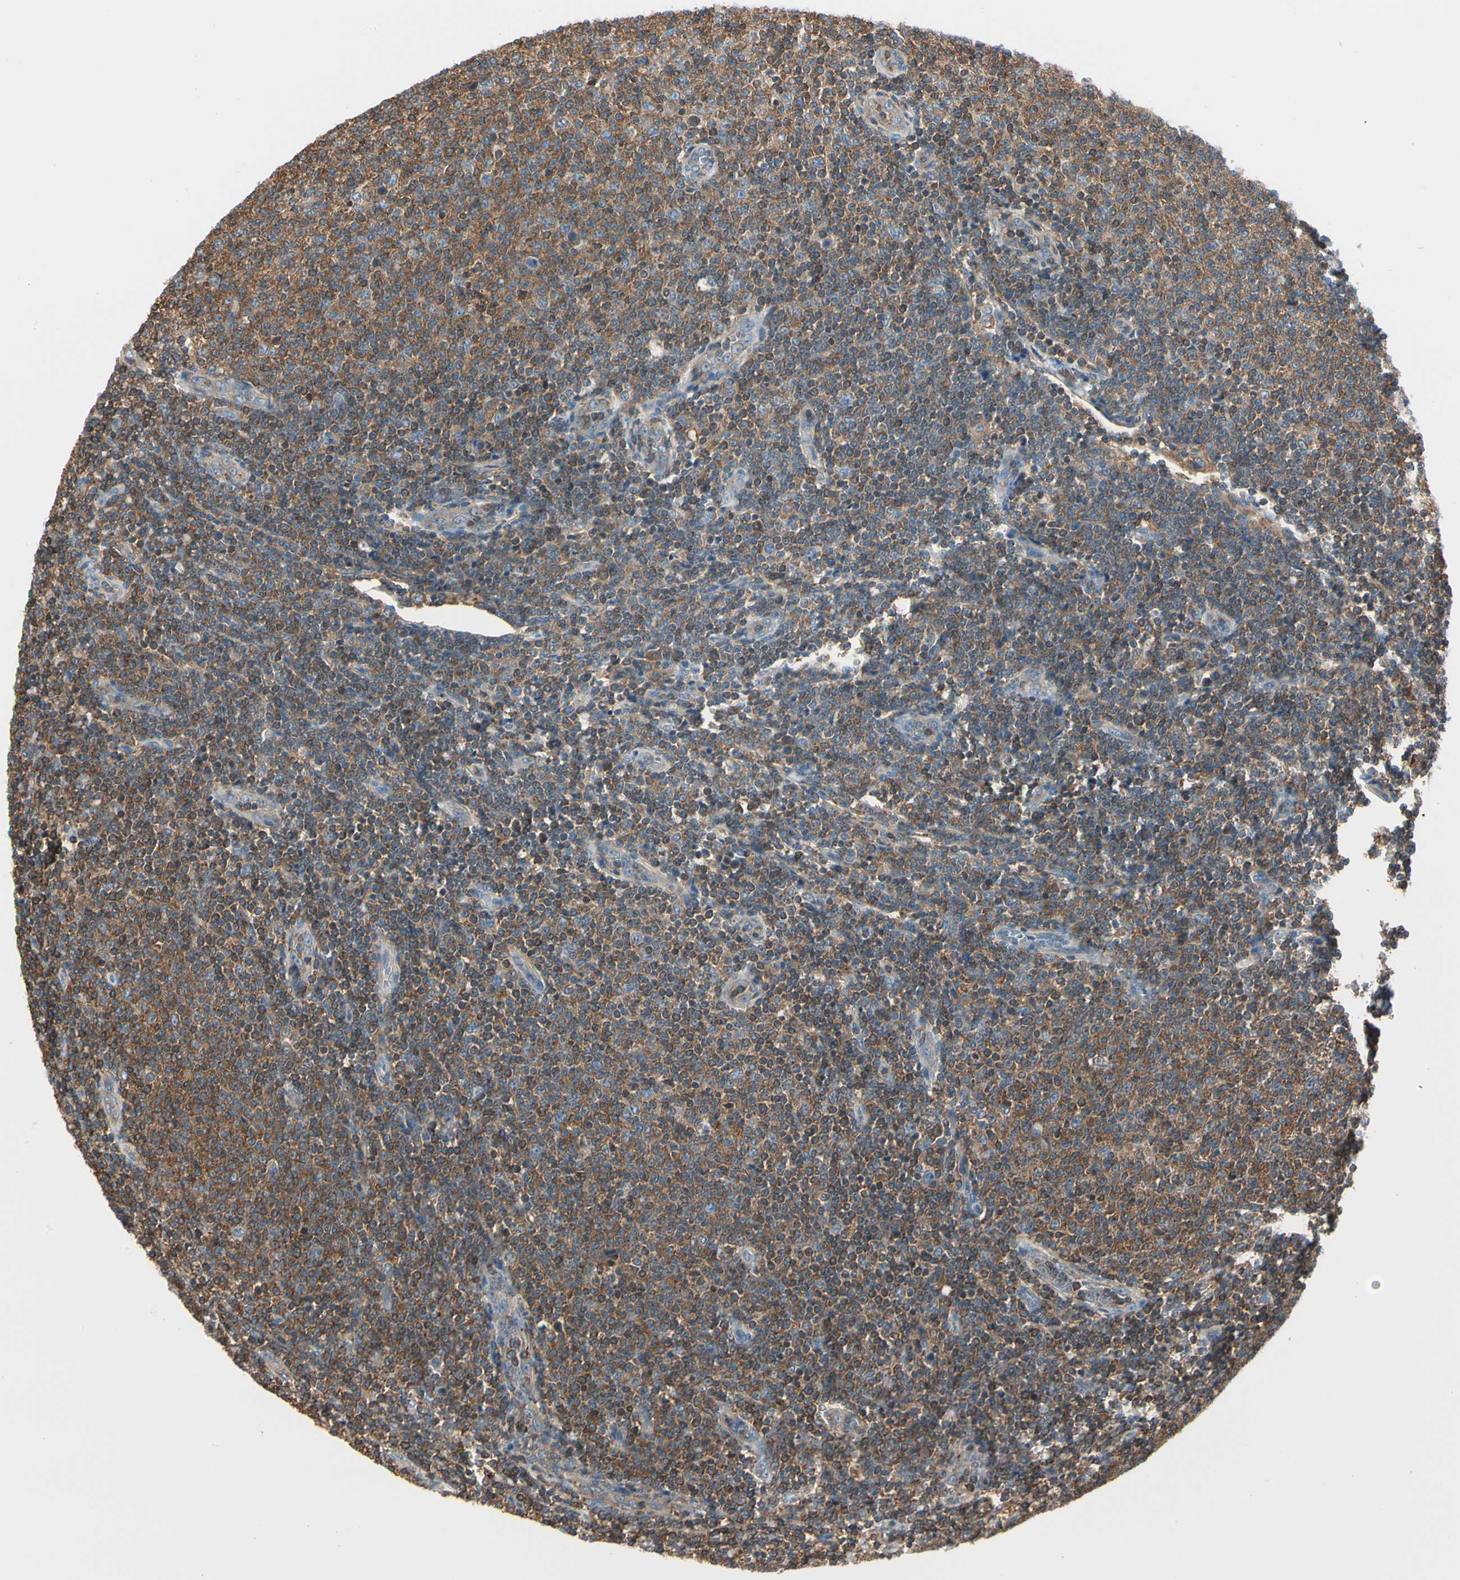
{"staining": {"intensity": "strong", "quantity": ">75%", "location": "cytoplasmic/membranous"}, "tissue": "lymphoma", "cell_type": "Tumor cells", "image_type": "cancer", "snomed": [{"axis": "morphology", "description": "Malignant lymphoma, non-Hodgkin's type, Low grade"}, {"axis": "topography", "description": "Lymph node"}], "caption": "Lymphoma was stained to show a protein in brown. There is high levels of strong cytoplasmic/membranous positivity in approximately >75% of tumor cells.", "gene": "CAPZA2", "patient": {"sex": "male", "age": 66}}